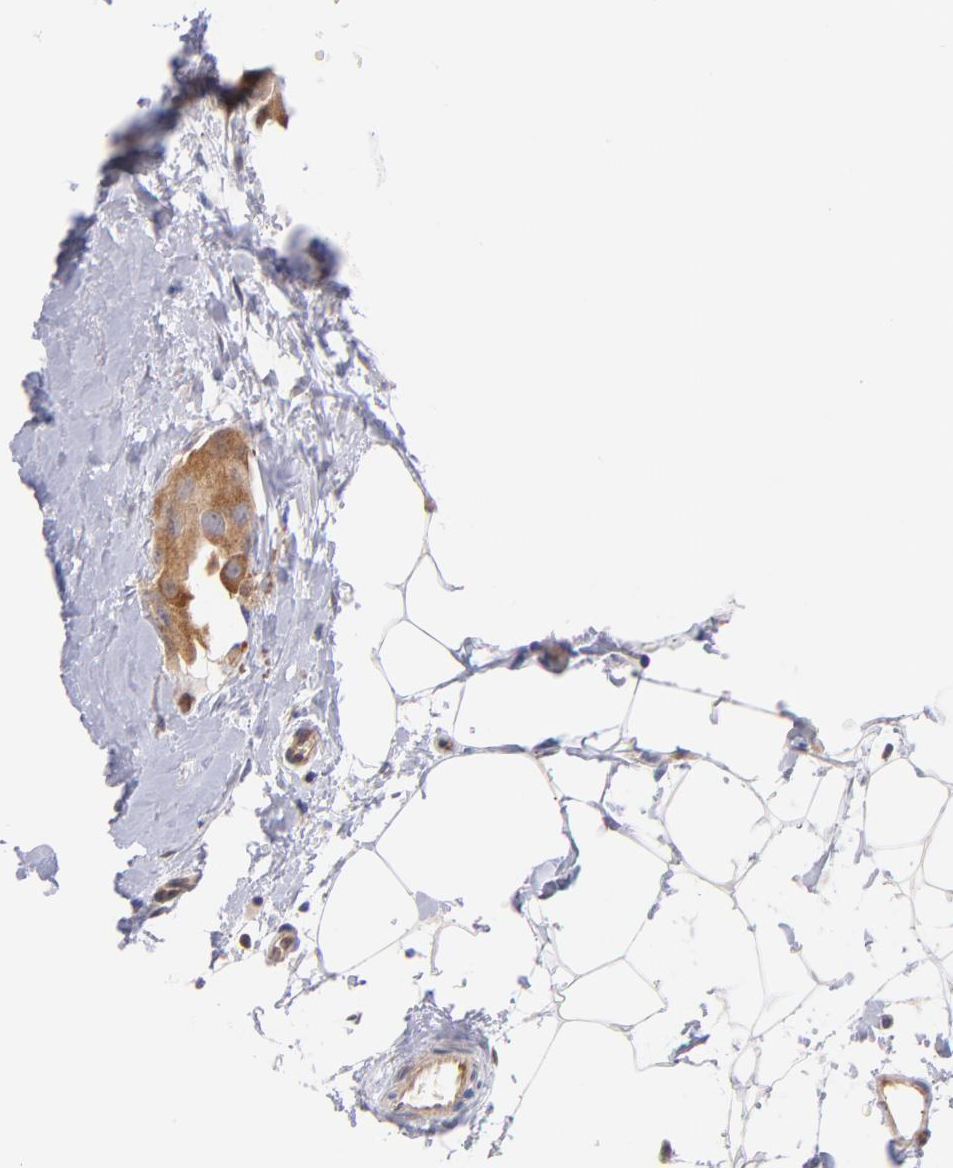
{"staining": {"intensity": "moderate", "quantity": ">75%", "location": "cytoplasmic/membranous"}, "tissue": "breast cancer", "cell_type": "Tumor cells", "image_type": "cancer", "snomed": [{"axis": "morphology", "description": "Duct carcinoma"}, {"axis": "topography", "description": "Breast"}], "caption": "Tumor cells display medium levels of moderate cytoplasmic/membranous positivity in about >75% of cells in human breast cancer (intraductal carcinoma).", "gene": "YWHAB", "patient": {"sex": "female", "age": 40}}